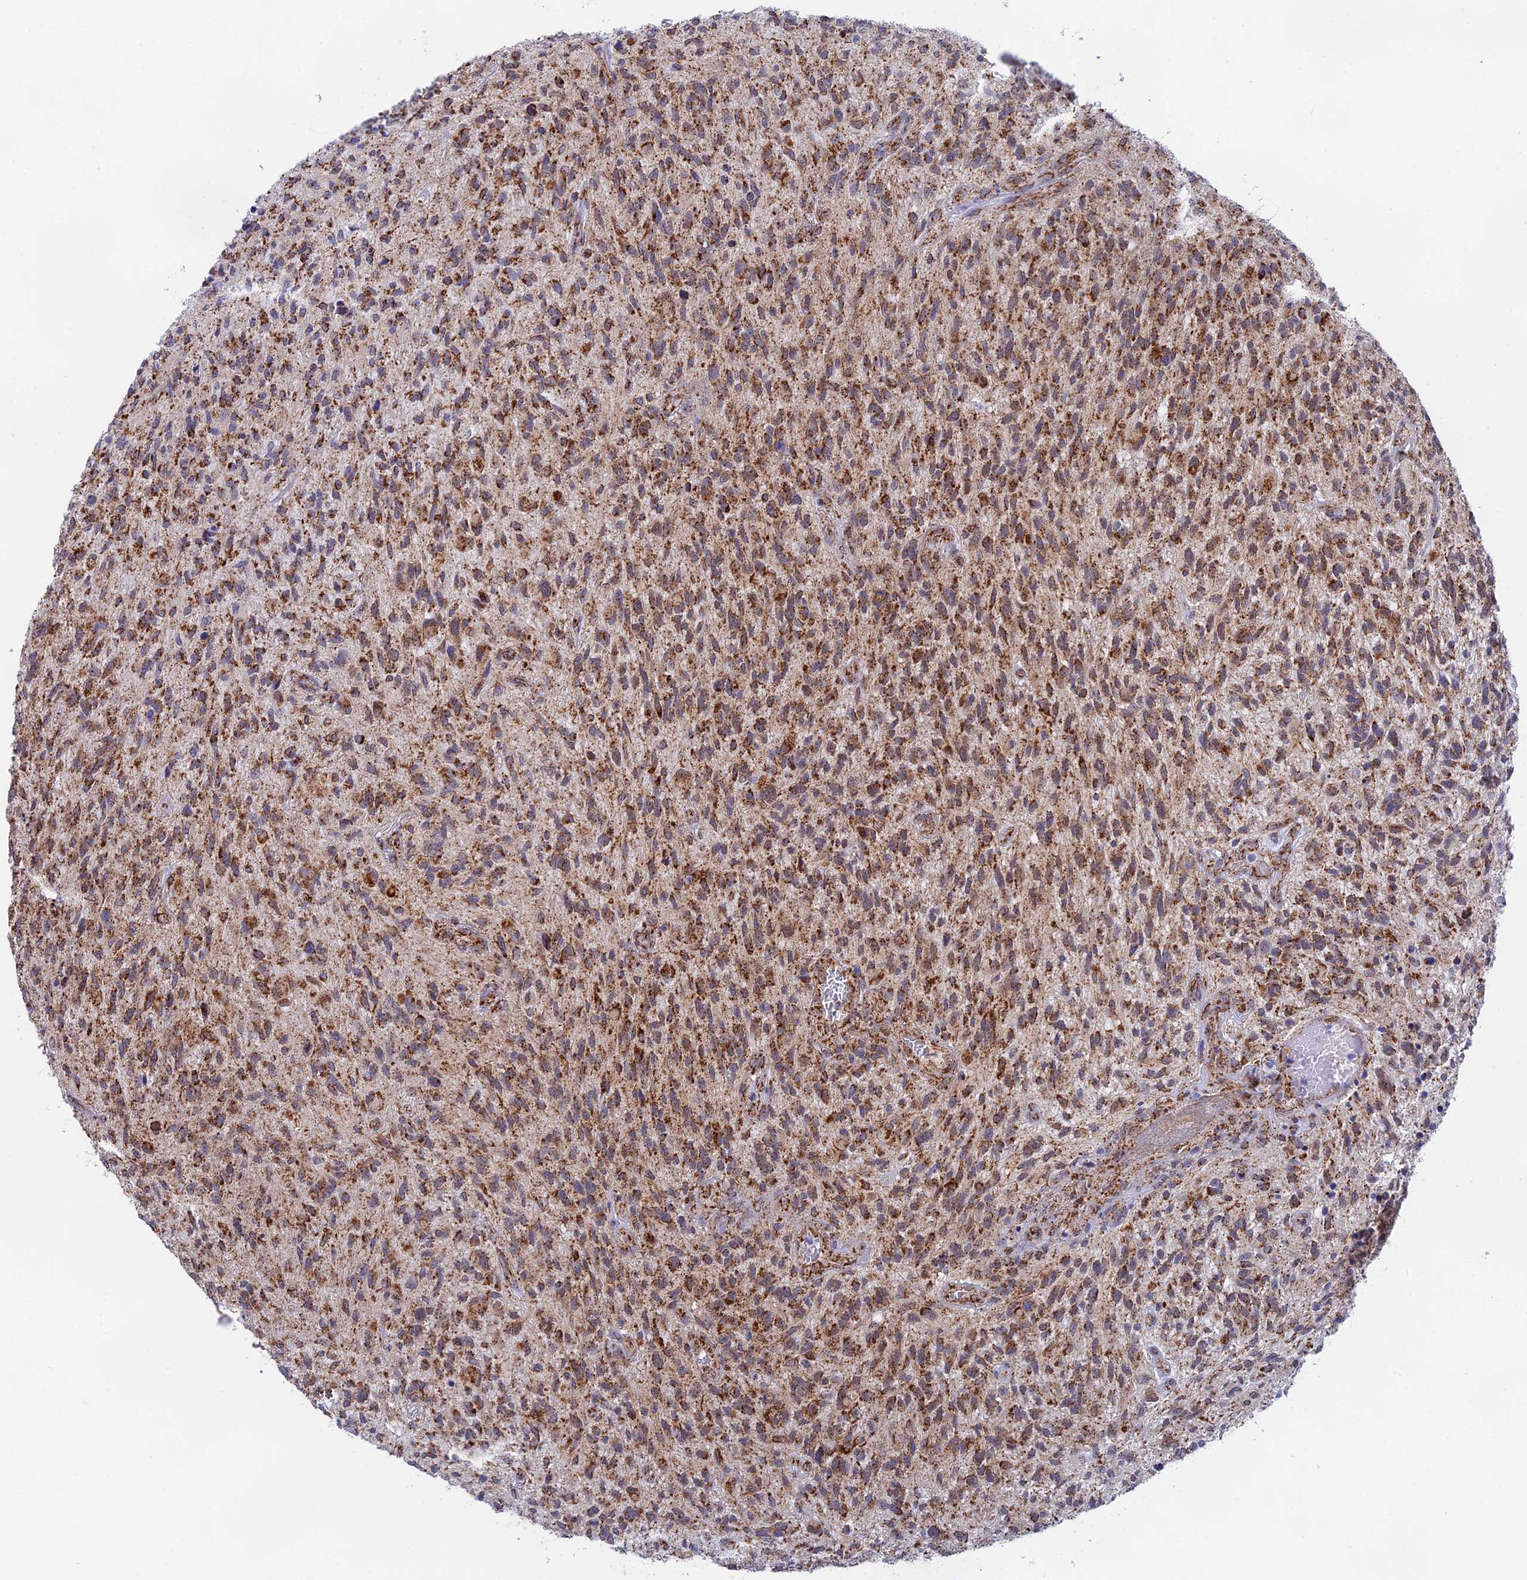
{"staining": {"intensity": "strong", "quantity": ">75%", "location": "cytoplasmic/membranous"}, "tissue": "glioma", "cell_type": "Tumor cells", "image_type": "cancer", "snomed": [{"axis": "morphology", "description": "Glioma, malignant, High grade"}, {"axis": "topography", "description": "Brain"}], "caption": "A micrograph of glioma stained for a protein displays strong cytoplasmic/membranous brown staining in tumor cells.", "gene": "CDC16", "patient": {"sex": "male", "age": 47}}